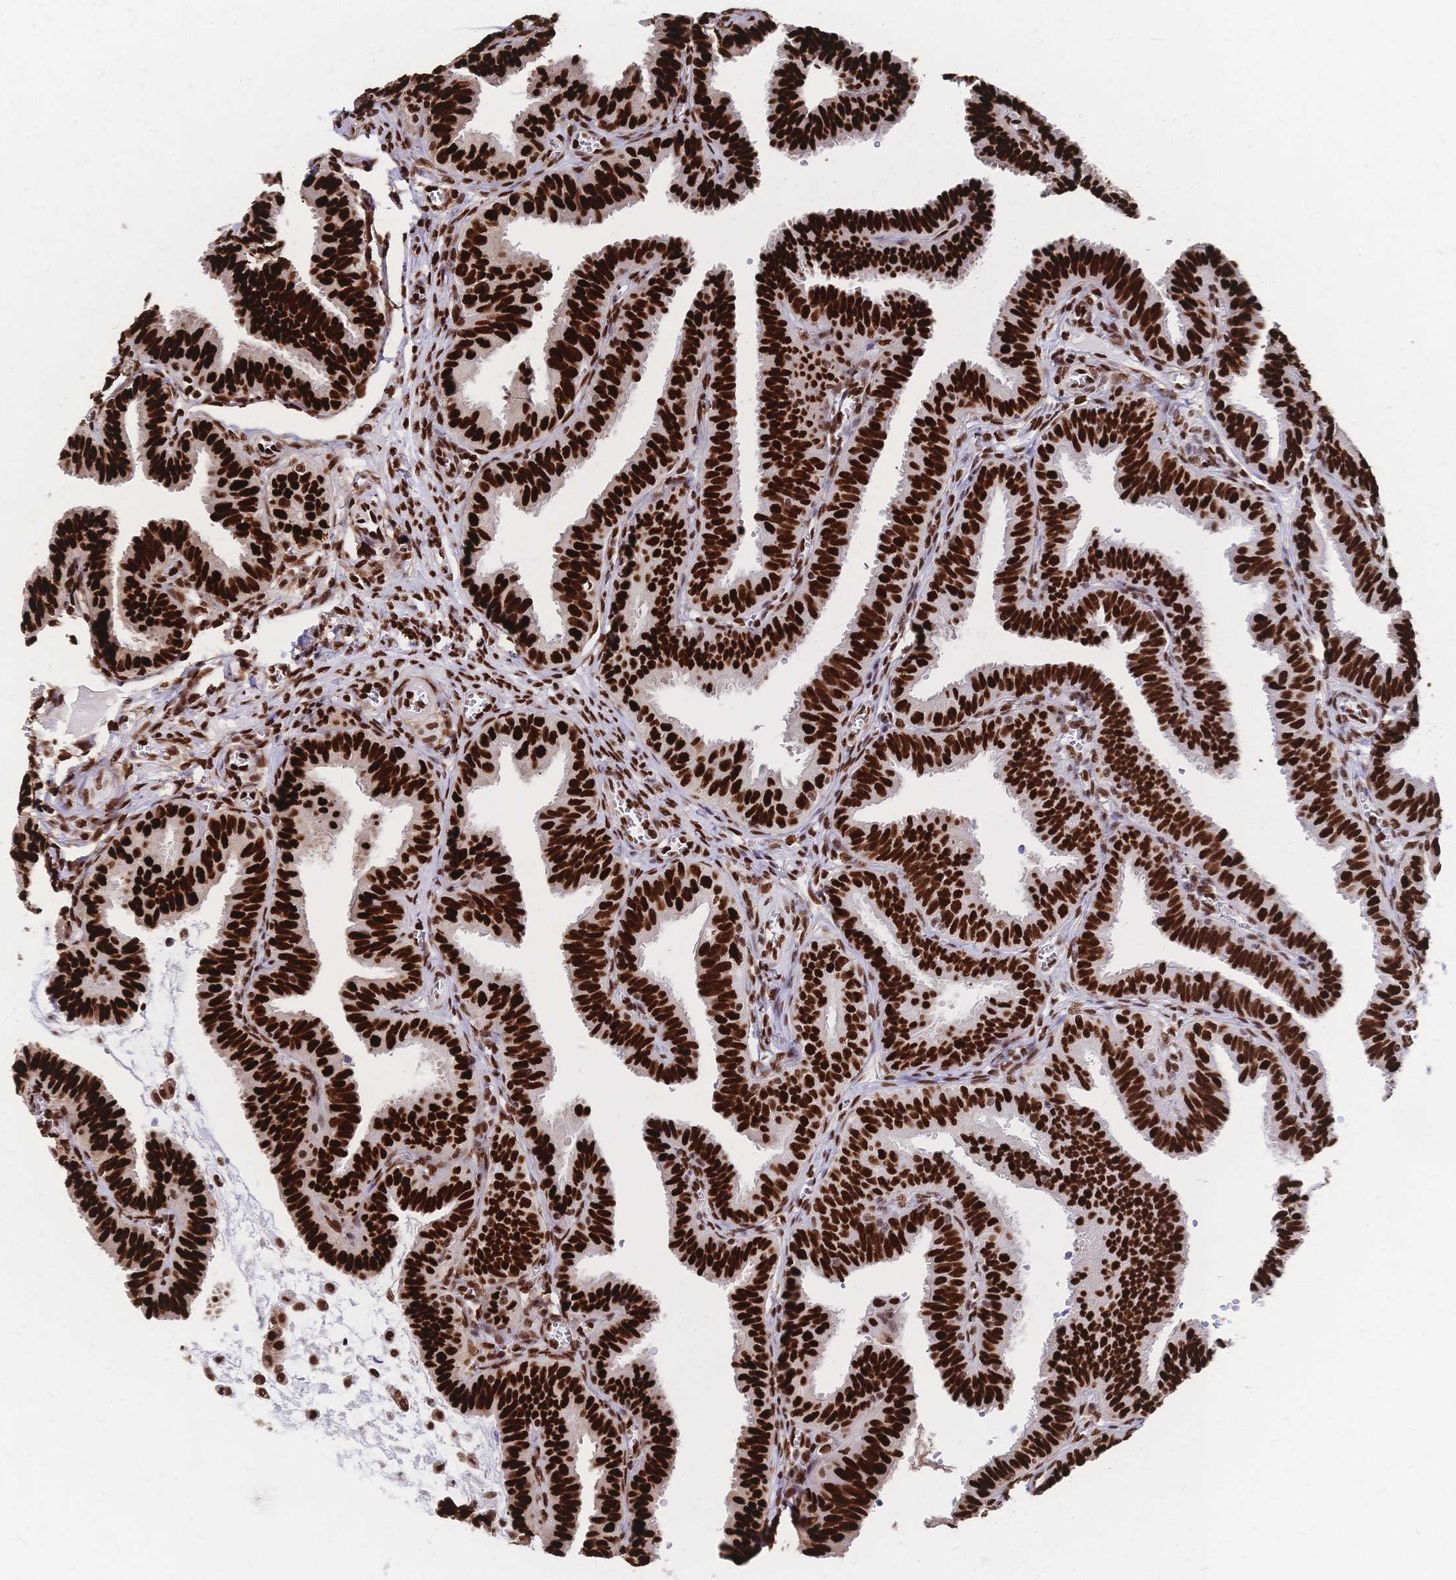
{"staining": {"intensity": "strong", "quantity": ">75%", "location": "nuclear"}, "tissue": "fallopian tube", "cell_type": "Glandular cells", "image_type": "normal", "snomed": [{"axis": "morphology", "description": "Normal tissue, NOS"}, {"axis": "topography", "description": "Fallopian tube"}], "caption": "IHC histopathology image of unremarkable fallopian tube stained for a protein (brown), which shows high levels of strong nuclear staining in about >75% of glandular cells.", "gene": "HDGF", "patient": {"sex": "female", "age": 25}}